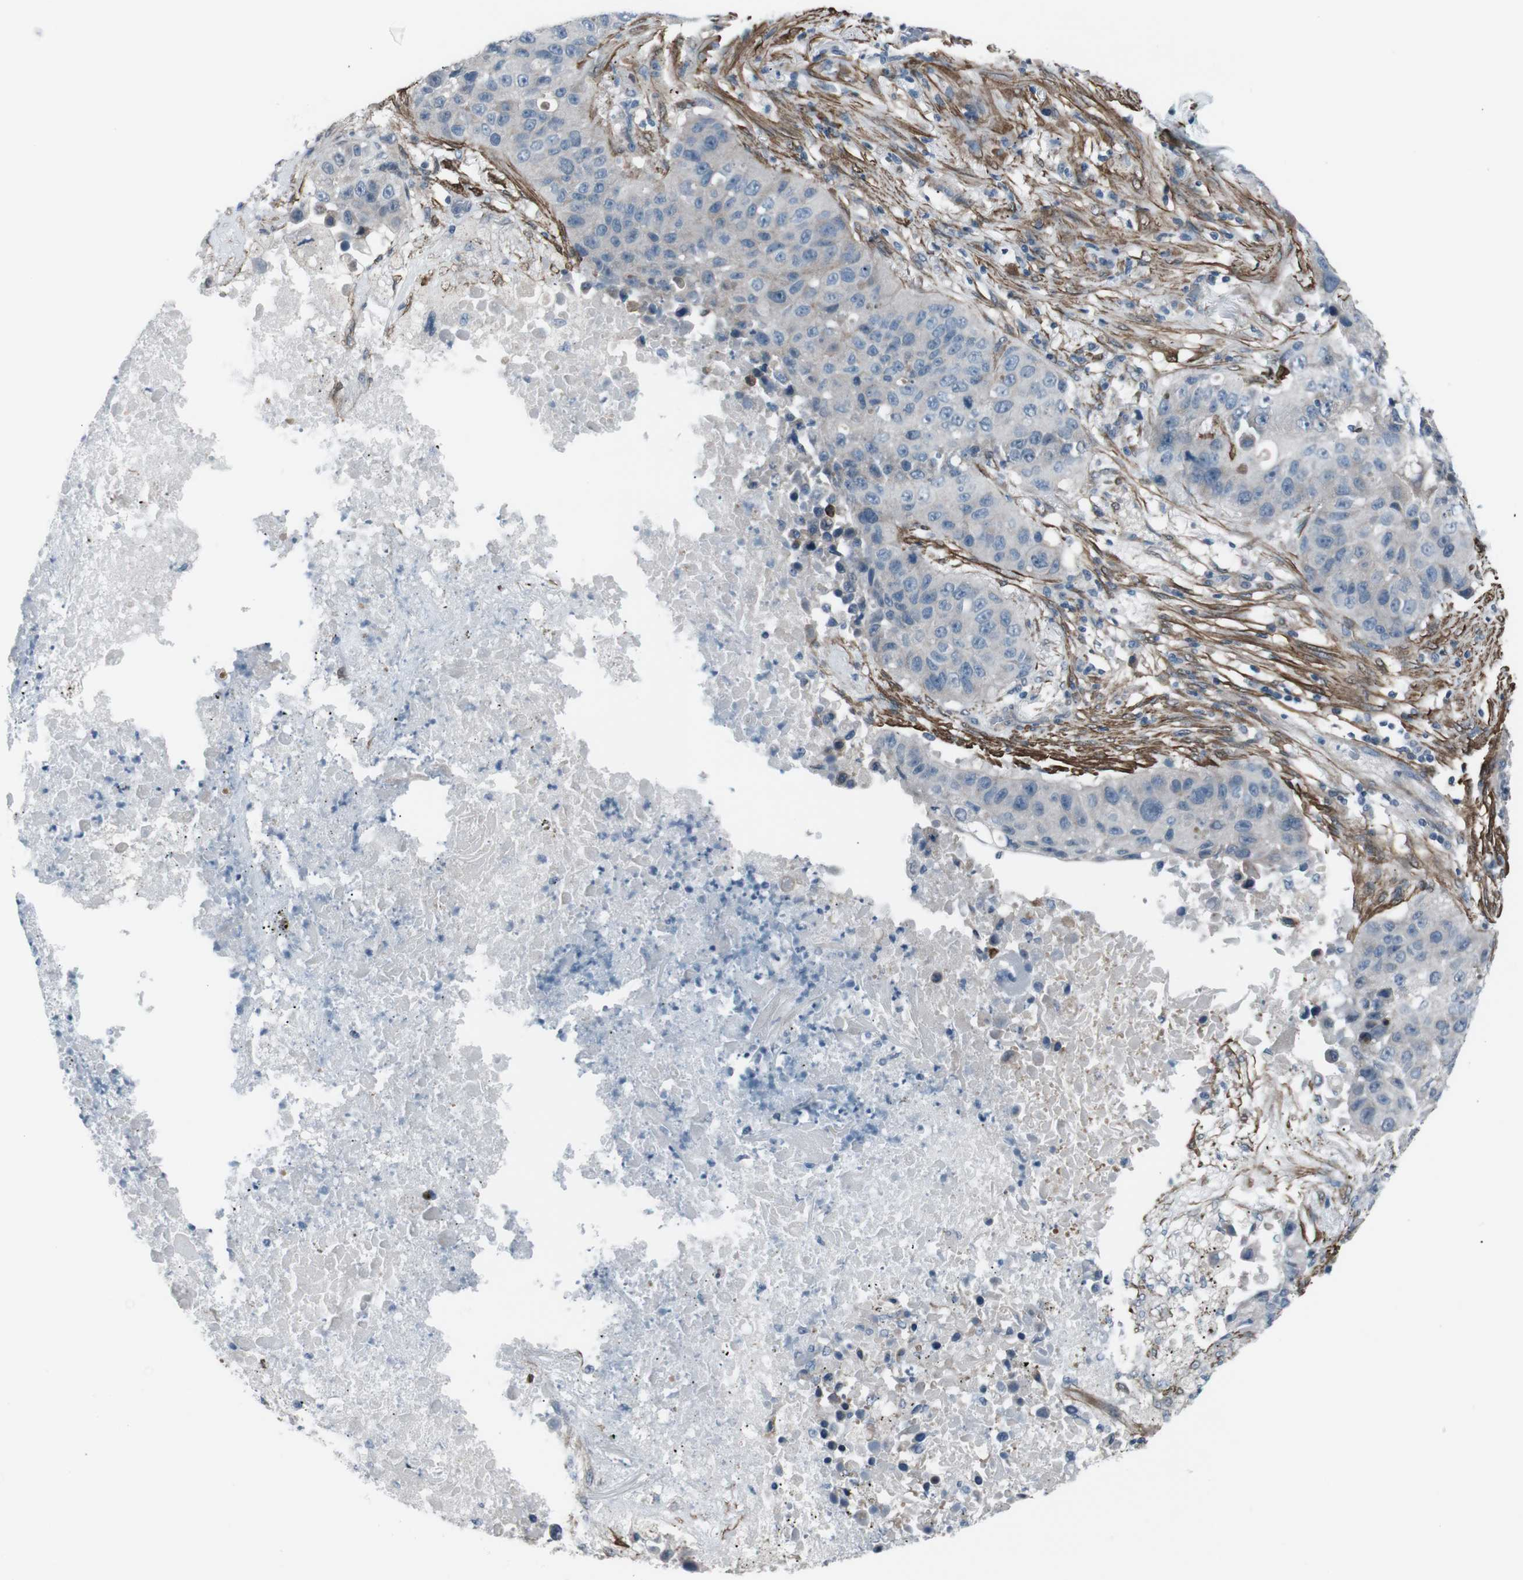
{"staining": {"intensity": "moderate", "quantity": "<25%", "location": "cytoplasmic/membranous"}, "tissue": "lung cancer", "cell_type": "Tumor cells", "image_type": "cancer", "snomed": [{"axis": "morphology", "description": "Squamous cell carcinoma, NOS"}, {"axis": "topography", "description": "Lung"}], "caption": "IHC micrograph of neoplastic tissue: squamous cell carcinoma (lung) stained using immunohistochemistry (IHC) exhibits low levels of moderate protein expression localized specifically in the cytoplasmic/membranous of tumor cells, appearing as a cytoplasmic/membranous brown color.", "gene": "PDLIM5", "patient": {"sex": "male", "age": 57}}